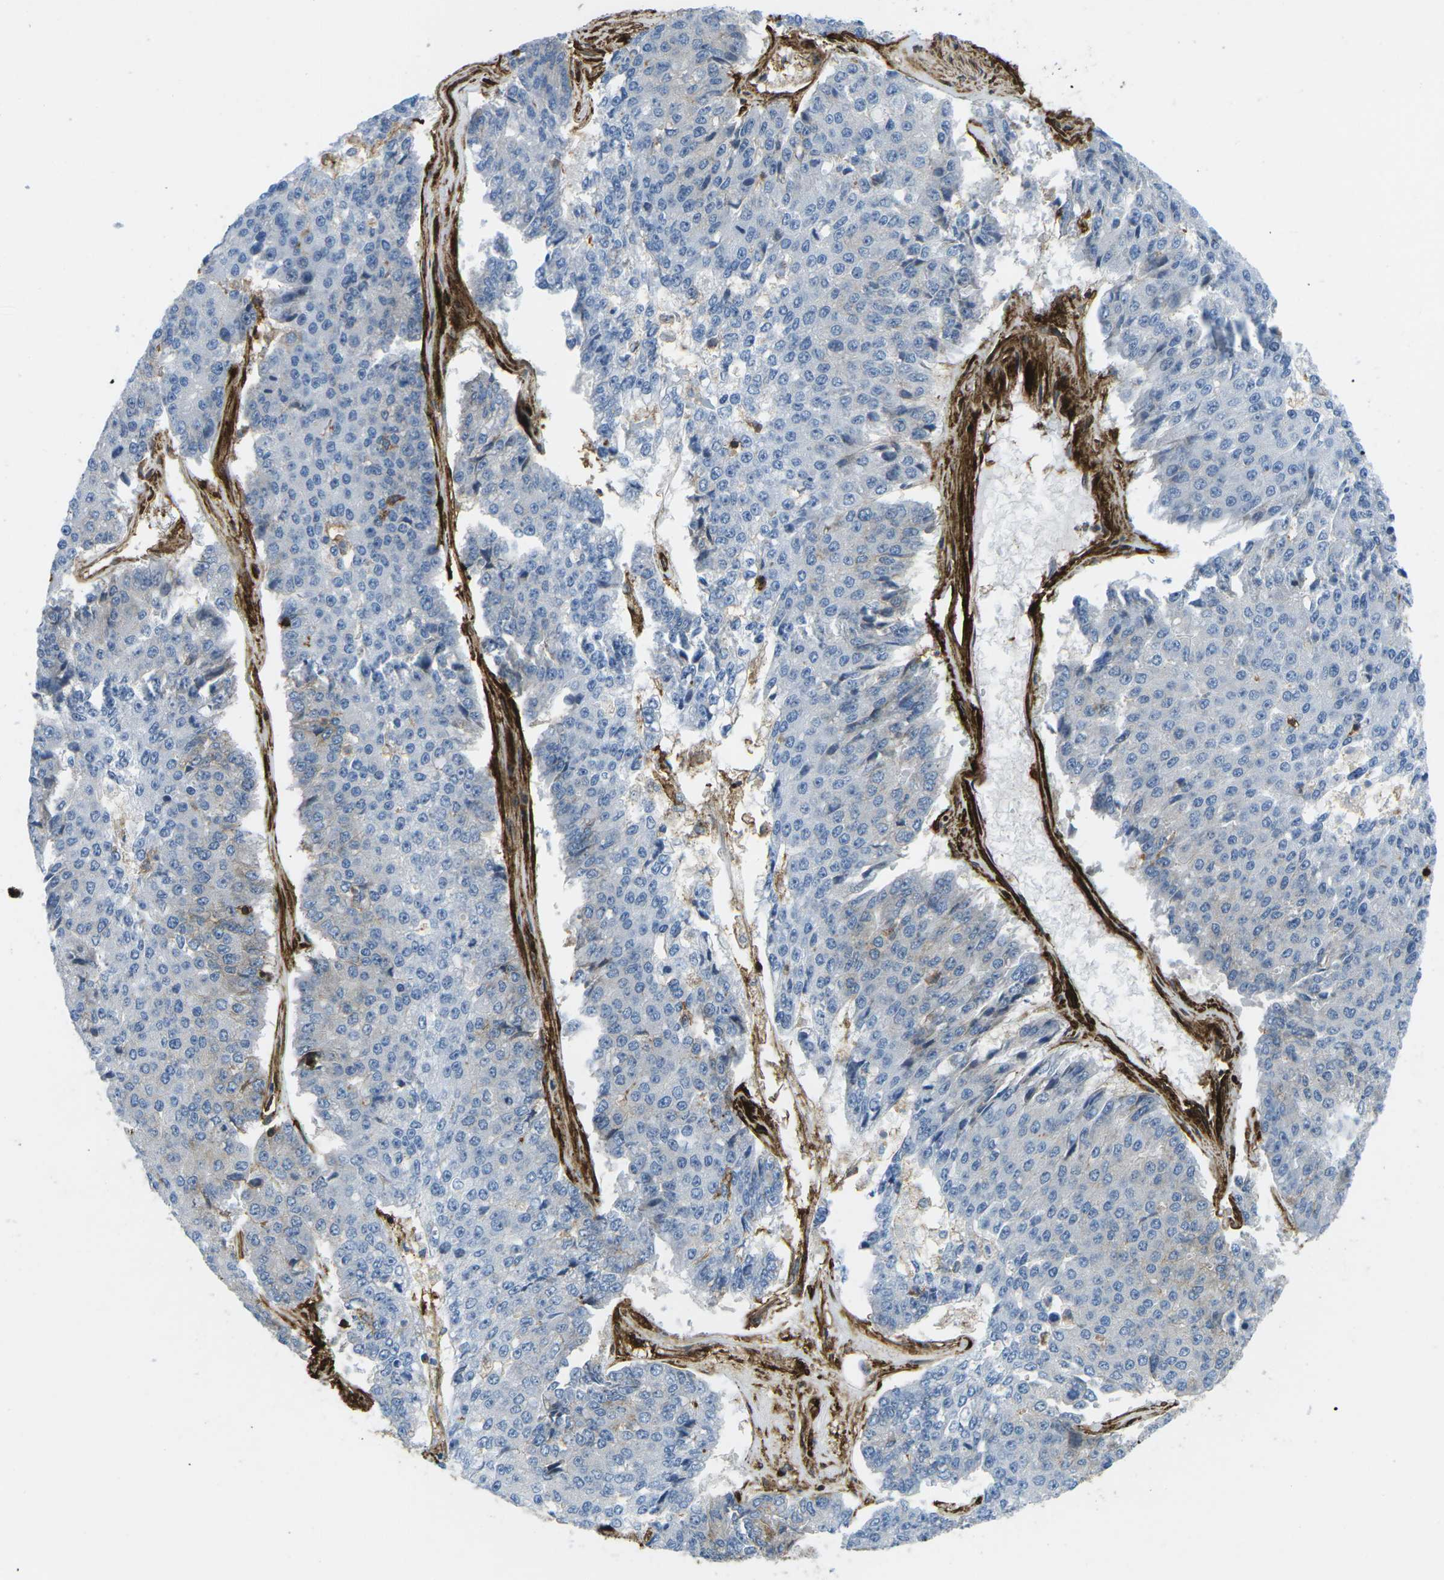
{"staining": {"intensity": "negative", "quantity": "none", "location": "none"}, "tissue": "pancreatic cancer", "cell_type": "Tumor cells", "image_type": "cancer", "snomed": [{"axis": "morphology", "description": "Adenocarcinoma, NOS"}, {"axis": "topography", "description": "Pancreas"}], "caption": "Histopathology image shows no protein staining in tumor cells of pancreatic adenocarcinoma tissue.", "gene": "HLA-B", "patient": {"sex": "male", "age": 50}}